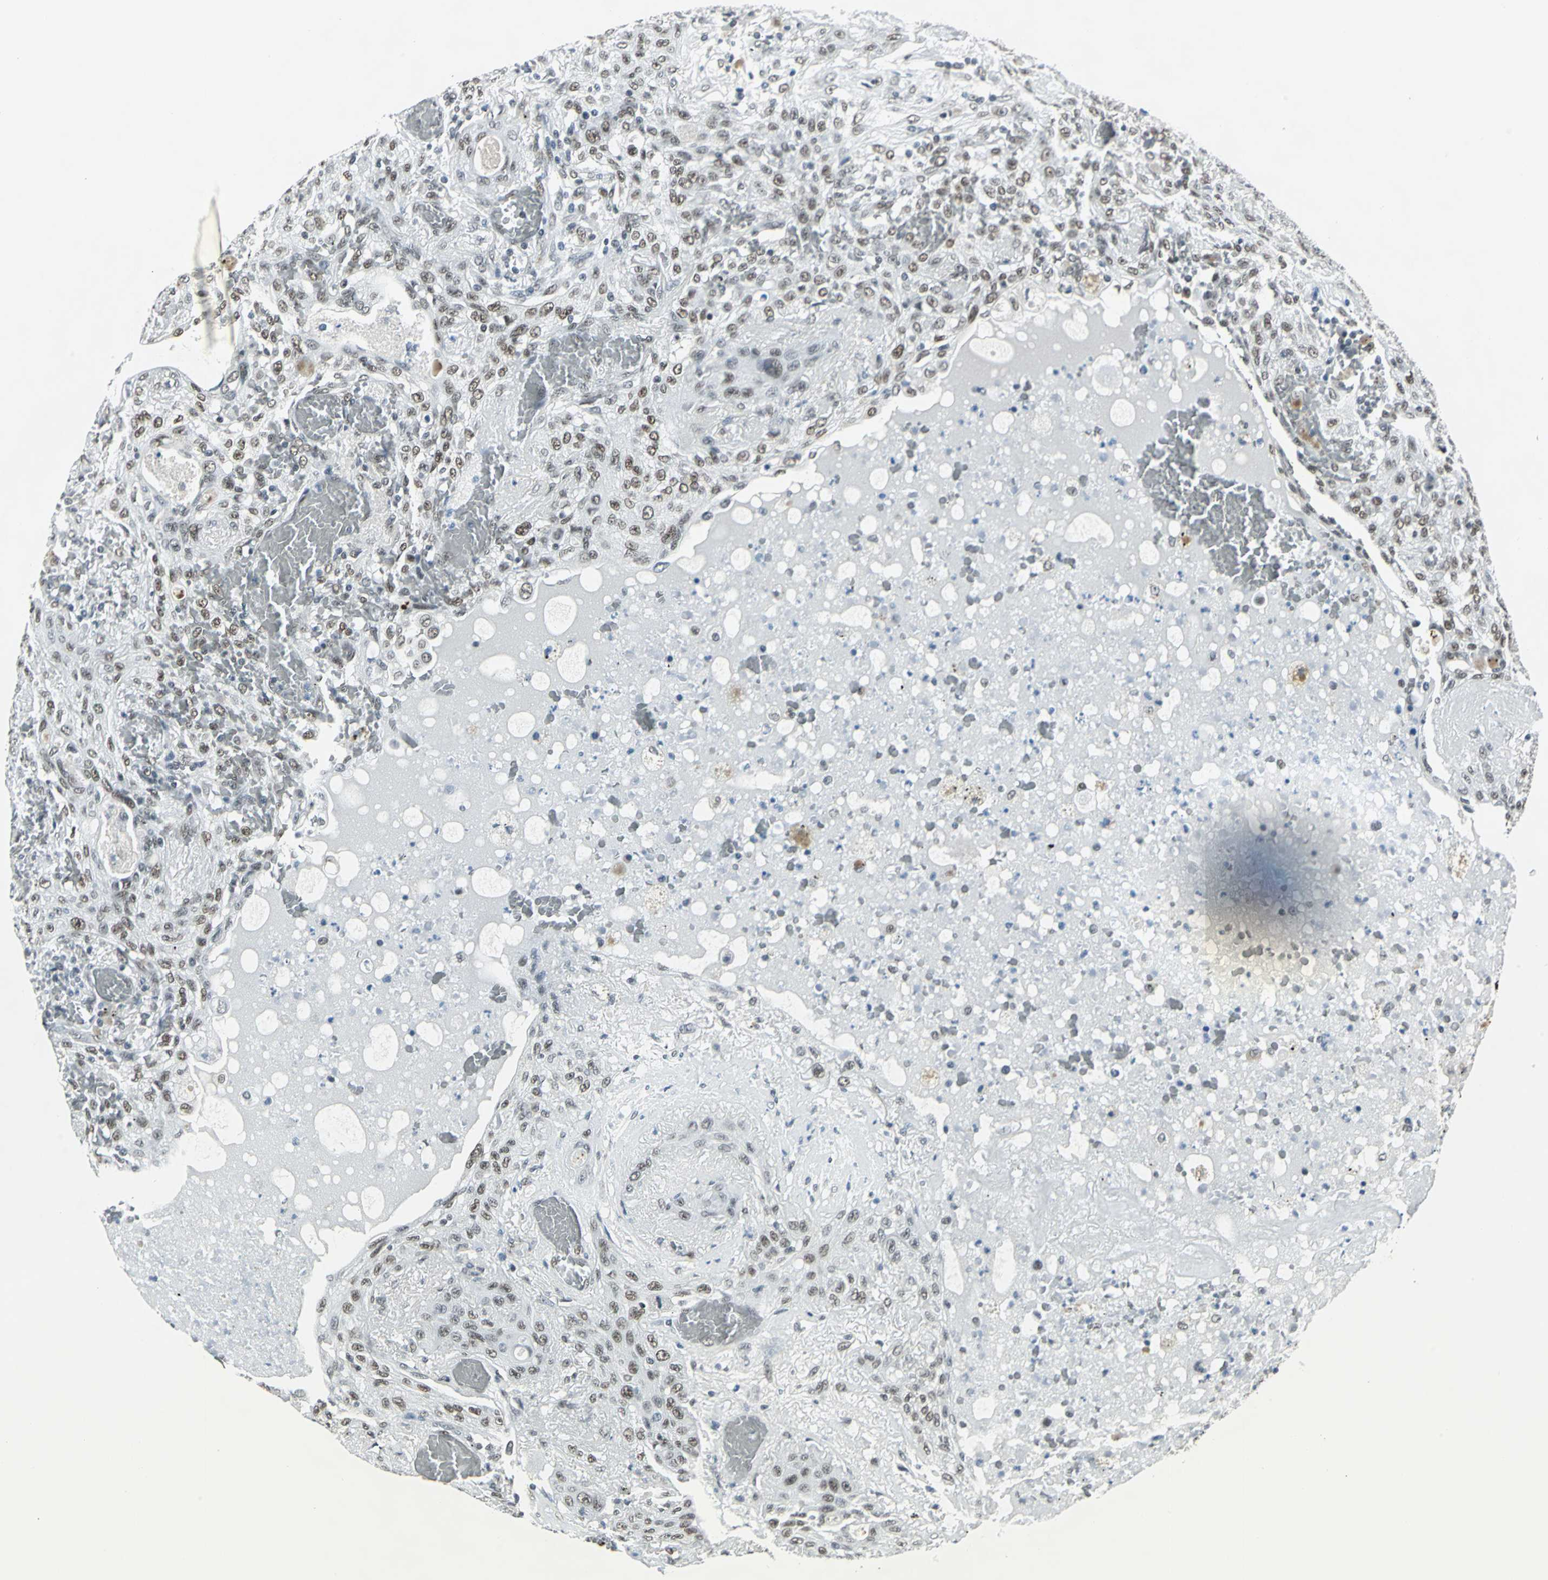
{"staining": {"intensity": "moderate", "quantity": ">75%", "location": "nuclear"}, "tissue": "lung cancer", "cell_type": "Tumor cells", "image_type": "cancer", "snomed": [{"axis": "morphology", "description": "Squamous cell carcinoma, NOS"}, {"axis": "topography", "description": "Lung"}], "caption": "Protein expression analysis of human squamous cell carcinoma (lung) reveals moderate nuclear staining in approximately >75% of tumor cells.", "gene": "ADNP", "patient": {"sex": "female", "age": 47}}